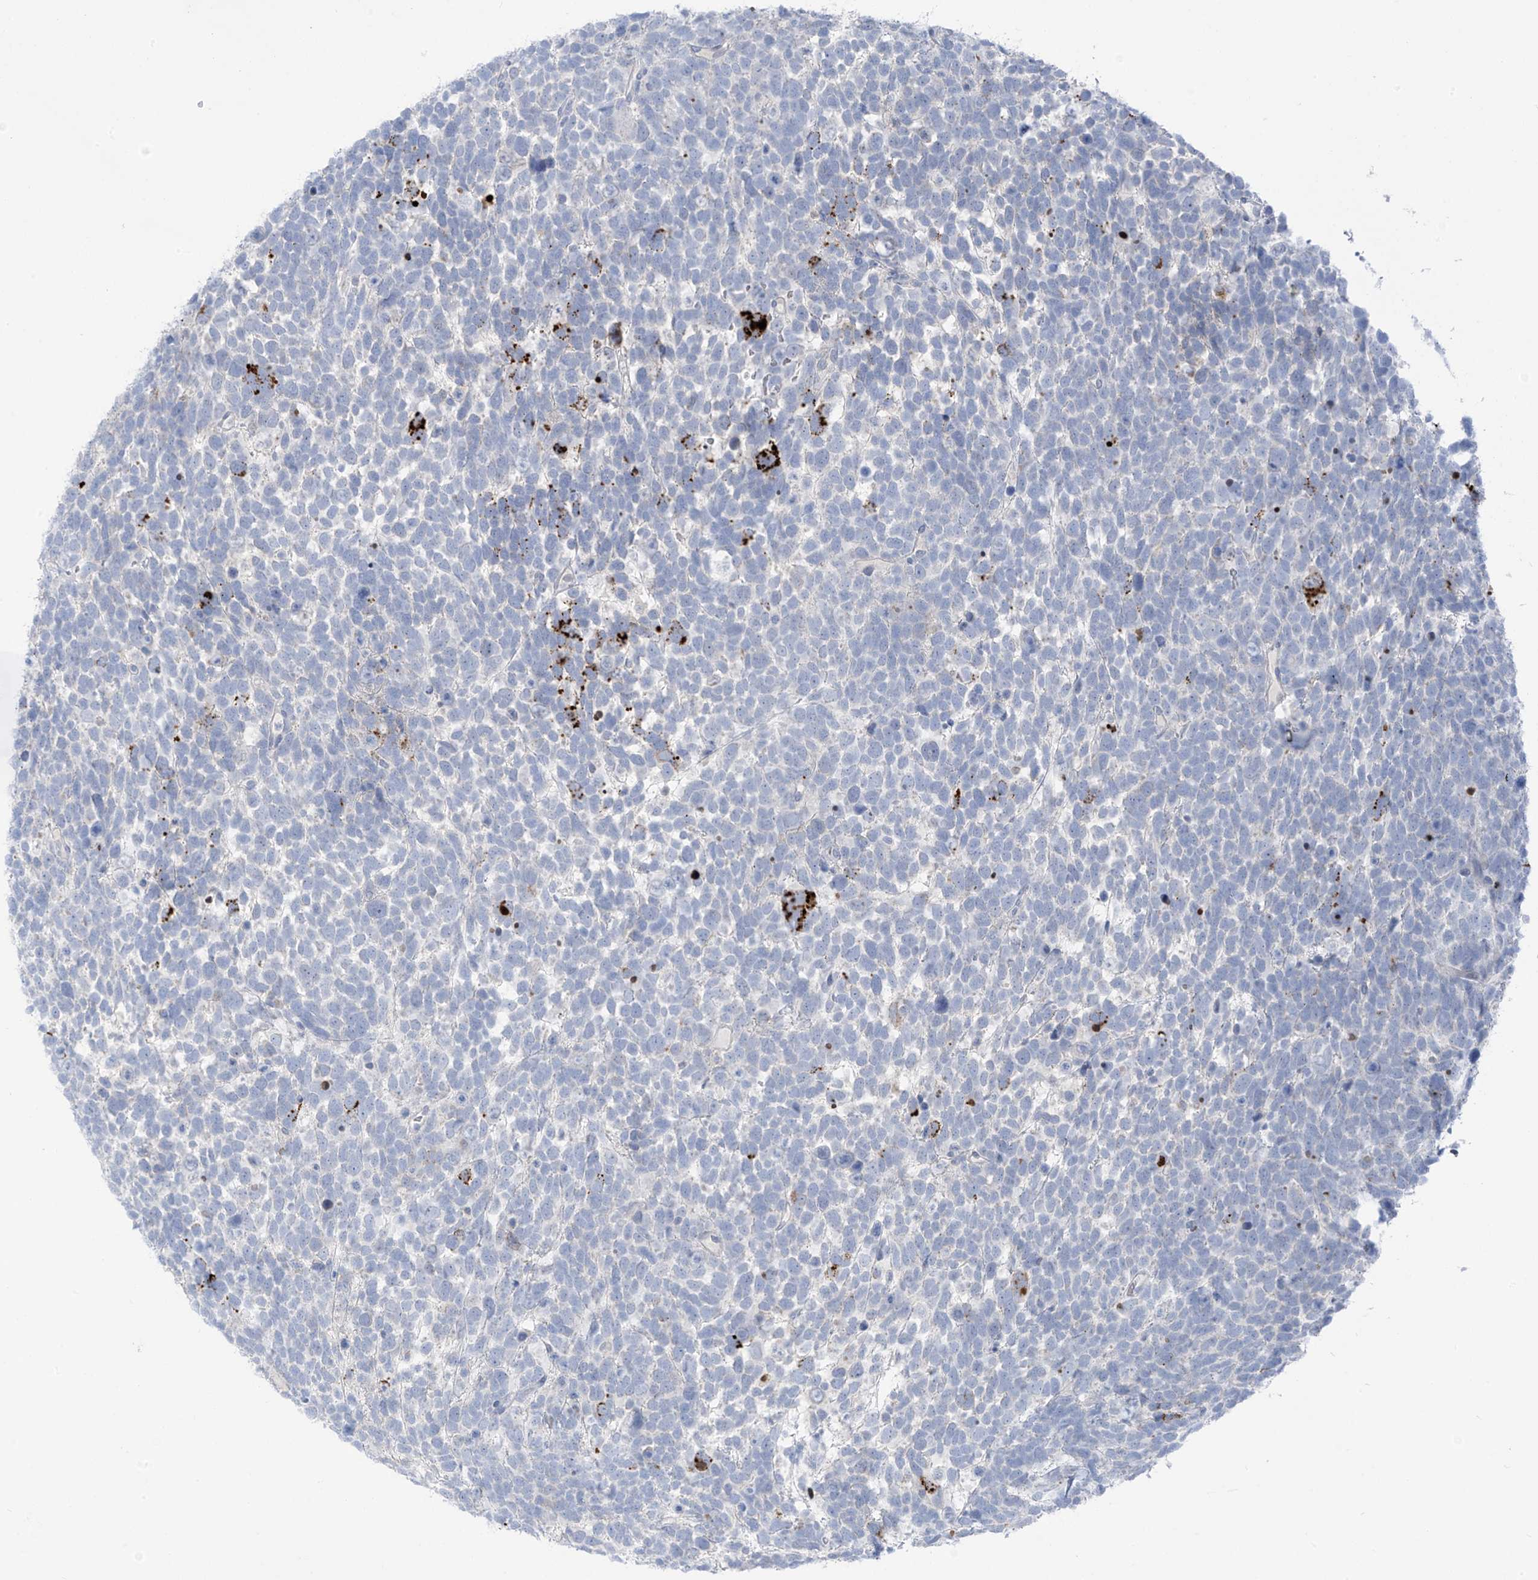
{"staining": {"intensity": "strong", "quantity": "<25%", "location": "cytoplasmic/membranous"}, "tissue": "urothelial cancer", "cell_type": "Tumor cells", "image_type": "cancer", "snomed": [{"axis": "morphology", "description": "Urothelial carcinoma, High grade"}, {"axis": "topography", "description": "Urinary bladder"}], "caption": "Protein expression analysis of urothelial cancer demonstrates strong cytoplasmic/membranous staining in about <25% of tumor cells. (brown staining indicates protein expression, while blue staining denotes nuclei).", "gene": "ZNF793", "patient": {"sex": "female", "age": 82}}